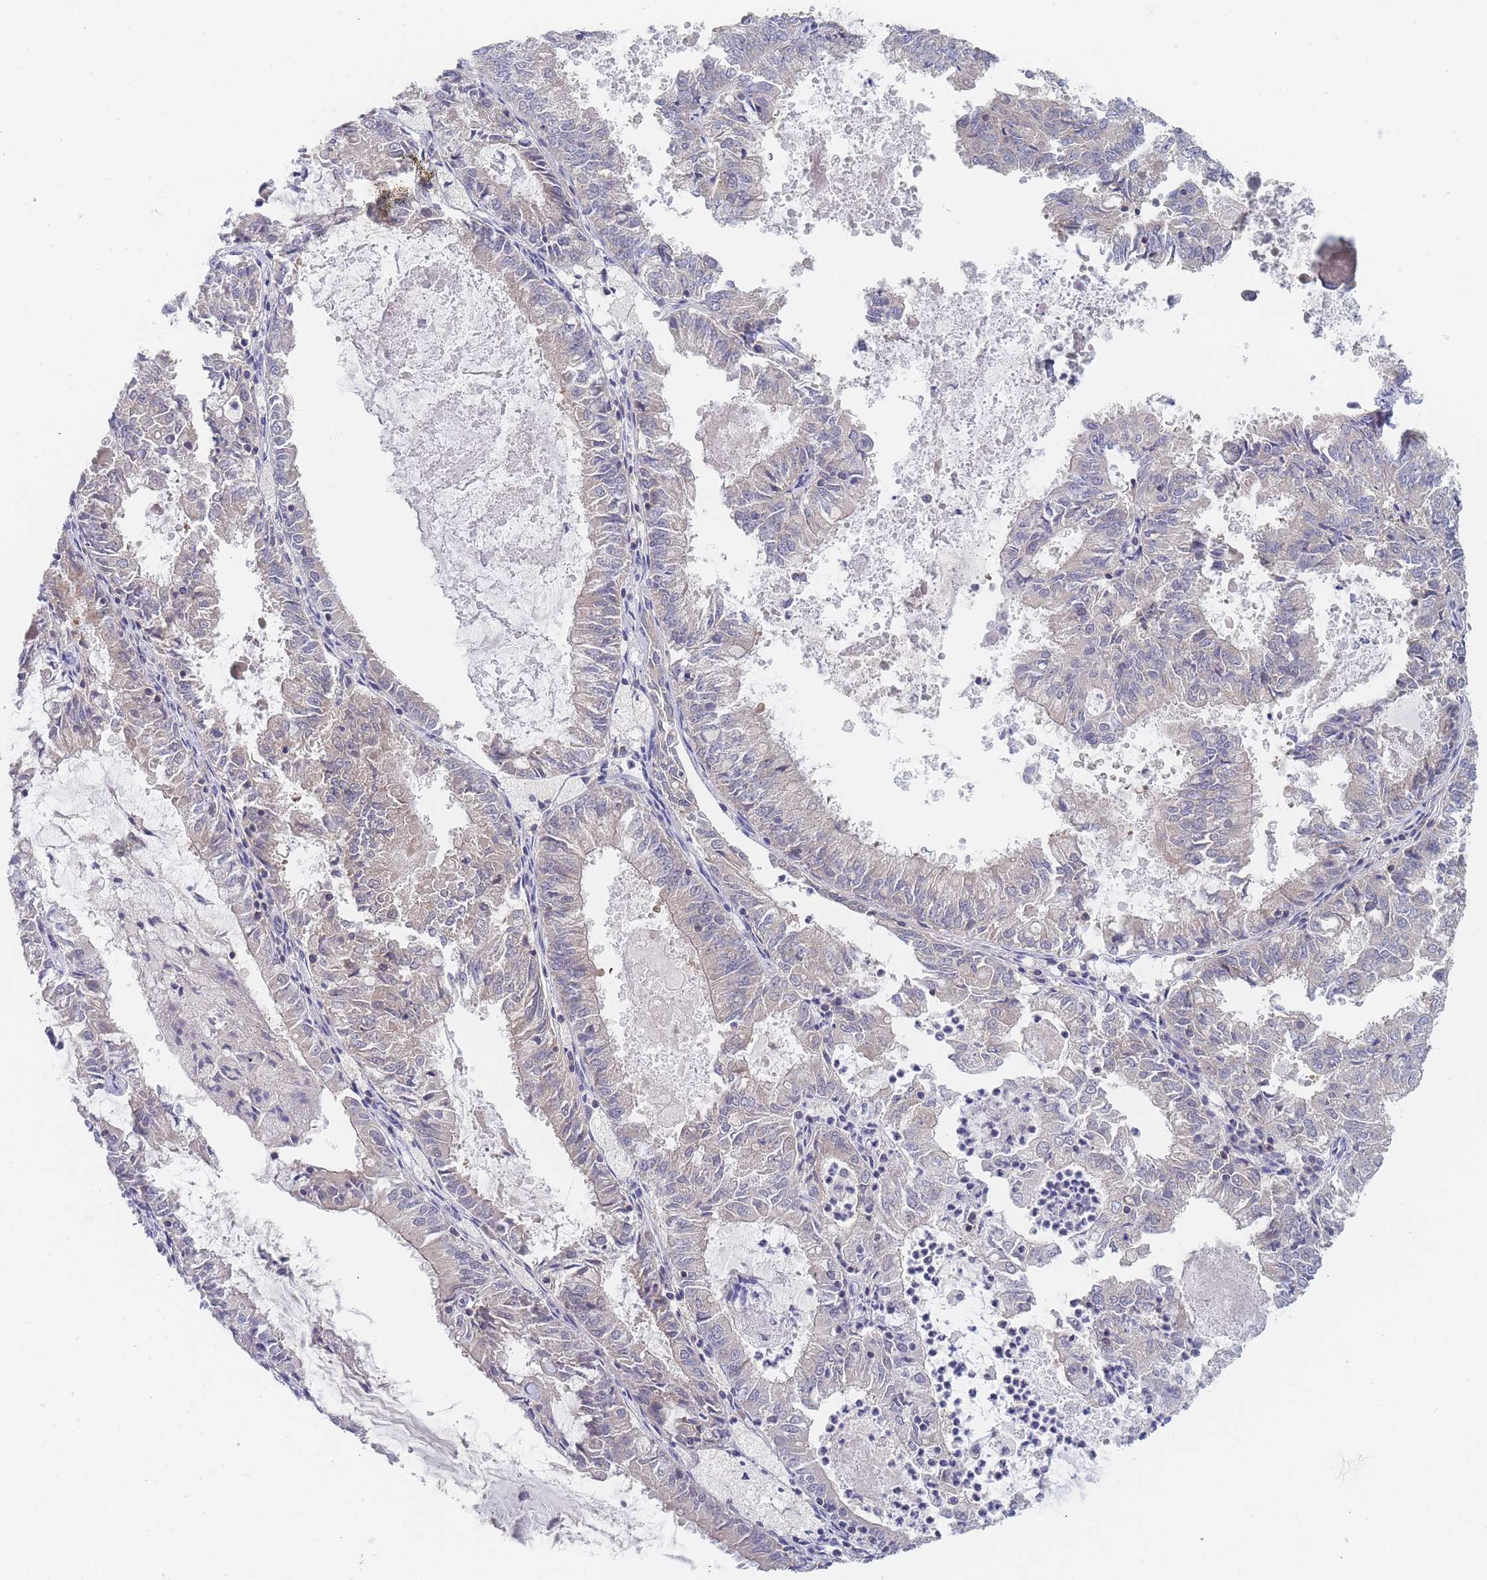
{"staining": {"intensity": "weak", "quantity": "<25%", "location": "cytoplasmic/membranous"}, "tissue": "endometrial cancer", "cell_type": "Tumor cells", "image_type": "cancer", "snomed": [{"axis": "morphology", "description": "Adenocarcinoma, NOS"}, {"axis": "topography", "description": "Endometrium"}], "caption": "An immunohistochemistry (IHC) micrograph of endometrial adenocarcinoma is shown. There is no staining in tumor cells of endometrial adenocarcinoma.", "gene": "PPP6C", "patient": {"sex": "female", "age": 57}}